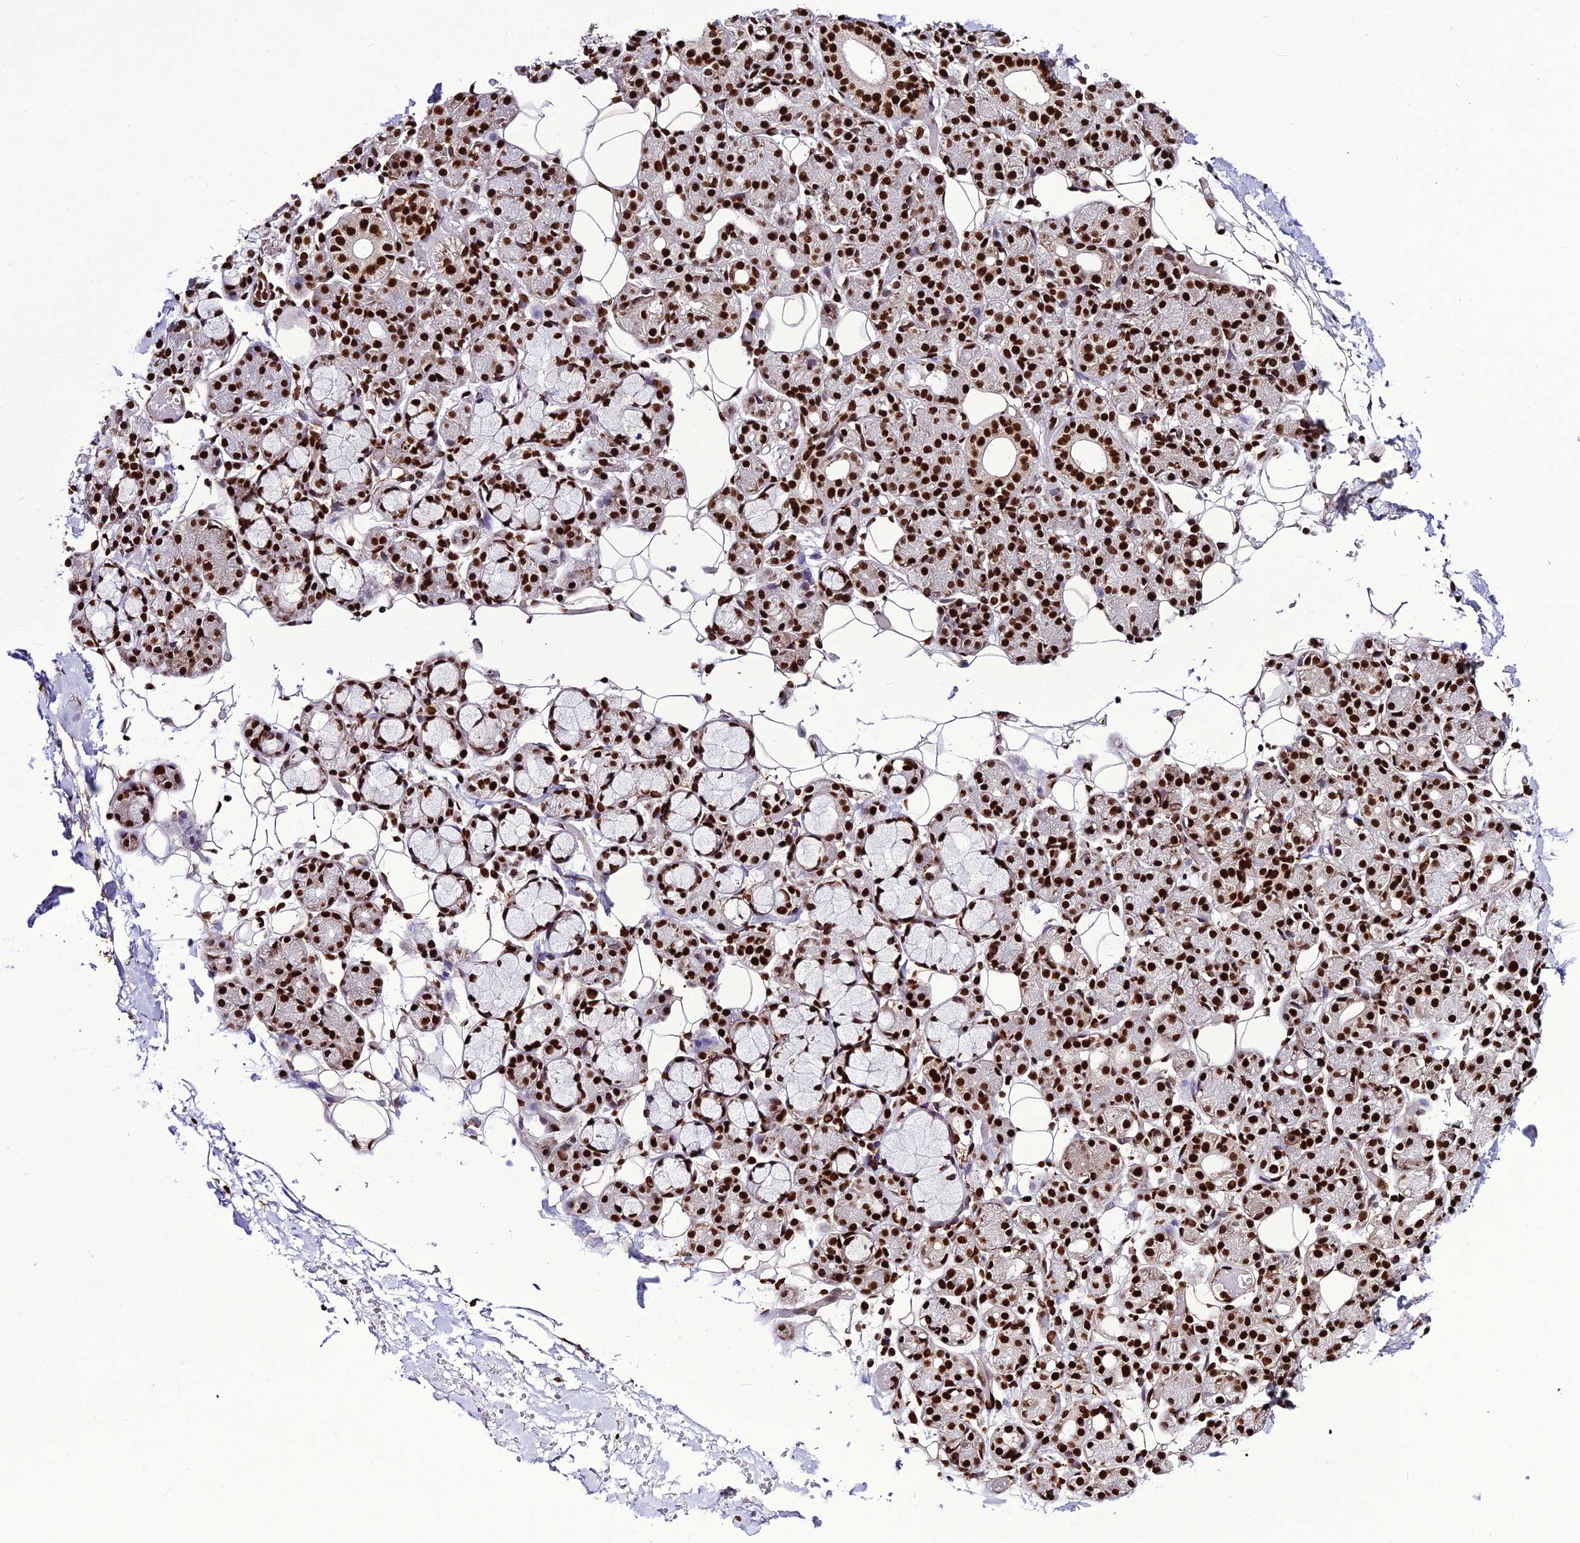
{"staining": {"intensity": "strong", "quantity": ">75%", "location": "nuclear"}, "tissue": "salivary gland", "cell_type": "Glandular cells", "image_type": "normal", "snomed": [{"axis": "morphology", "description": "Normal tissue, NOS"}, {"axis": "topography", "description": "Salivary gland"}], "caption": "Immunohistochemical staining of normal human salivary gland displays >75% levels of strong nuclear protein staining in approximately >75% of glandular cells. (DAB IHC with brightfield microscopy, high magnification).", "gene": "INO80E", "patient": {"sex": "male", "age": 63}}